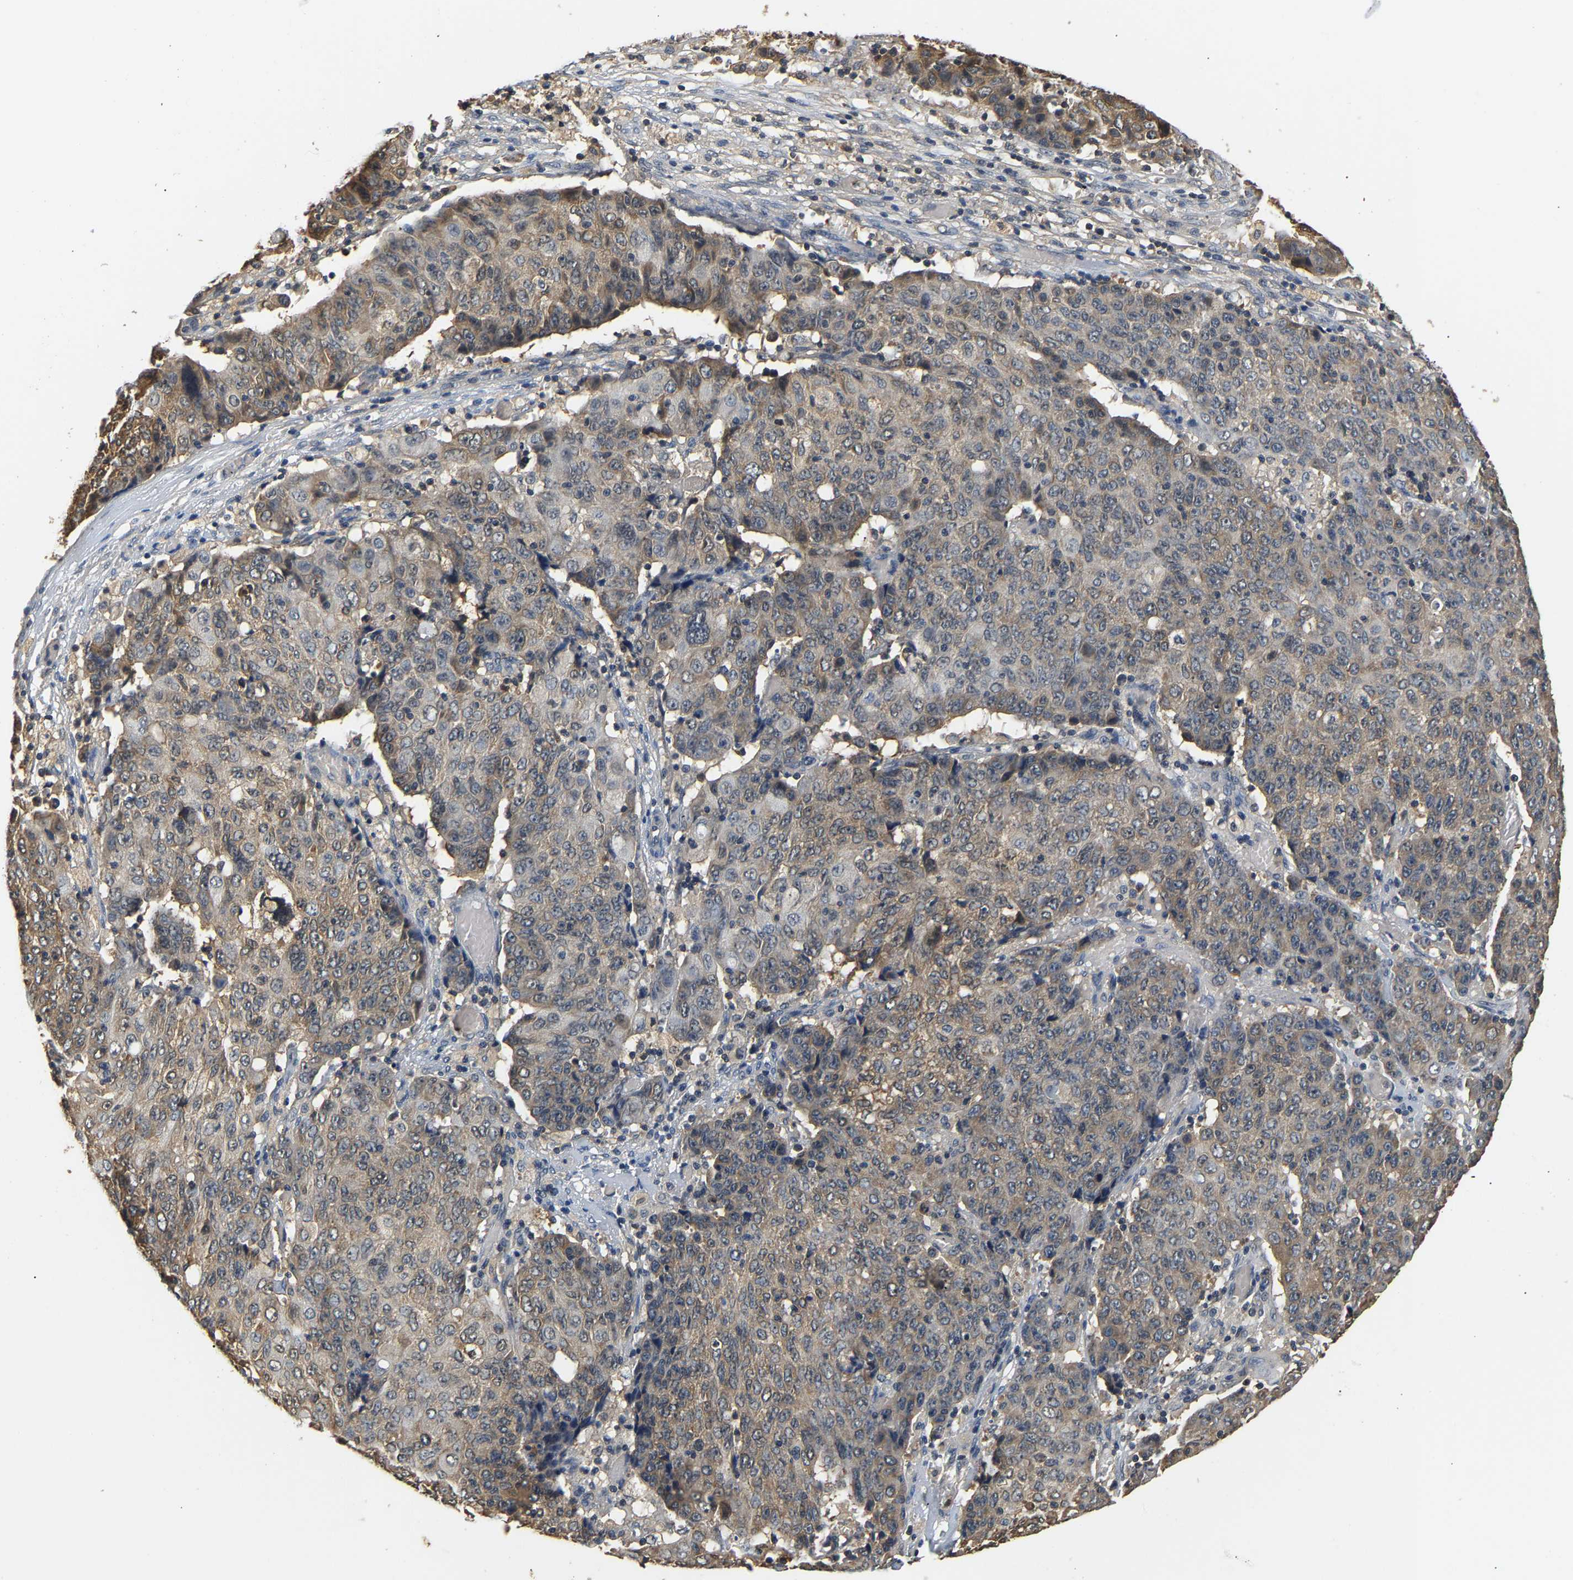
{"staining": {"intensity": "weak", "quantity": "25%-75%", "location": "cytoplasmic/membranous"}, "tissue": "ovarian cancer", "cell_type": "Tumor cells", "image_type": "cancer", "snomed": [{"axis": "morphology", "description": "Carcinoma, endometroid"}, {"axis": "topography", "description": "Ovary"}], "caption": "An immunohistochemistry (IHC) micrograph of tumor tissue is shown. Protein staining in brown shows weak cytoplasmic/membranous positivity in endometroid carcinoma (ovarian) within tumor cells.", "gene": "GPI", "patient": {"sex": "female", "age": 42}}